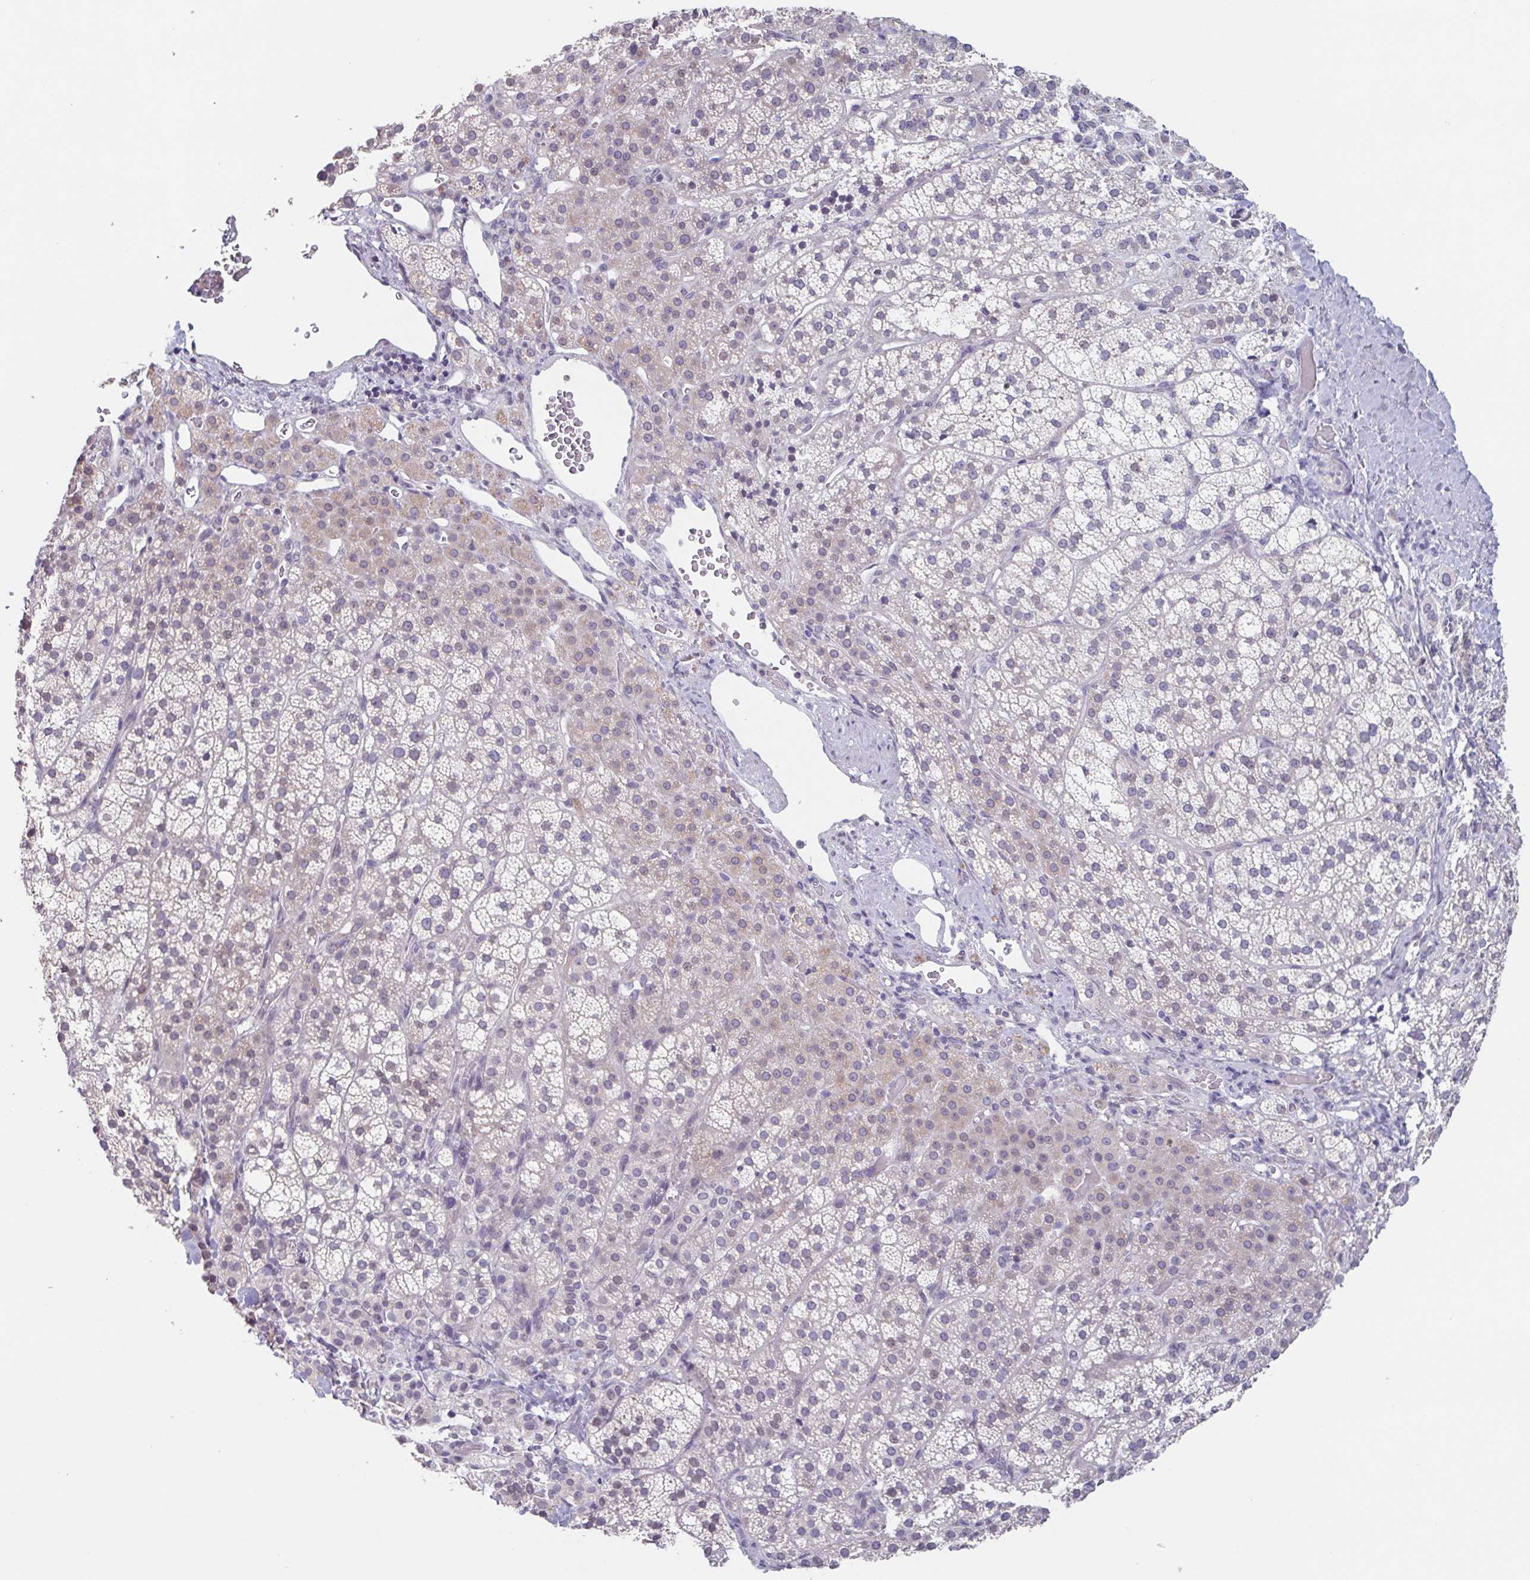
{"staining": {"intensity": "weak", "quantity": "25%-75%", "location": "cytoplasmic/membranous"}, "tissue": "adrenal gland", "cell_type": "Glandular cells", "image_type": "normal", "snomed": [{"axis": "morphology", "description": "Normal tissue, NOS"}, {"axis": "topography", "description": "Adrenal gland"}], "caption": "IHC image of unremarkable adrenal gland: human adrenal gland stained using IHC shows low levels of weak protein expression localized specifically in the cytoplasmic/membranous of glandular cells, appearing as a cytoplasmic/membranous brown color.", "gene": "GHRL", "patient": {"sex": "female", "age": 60}}